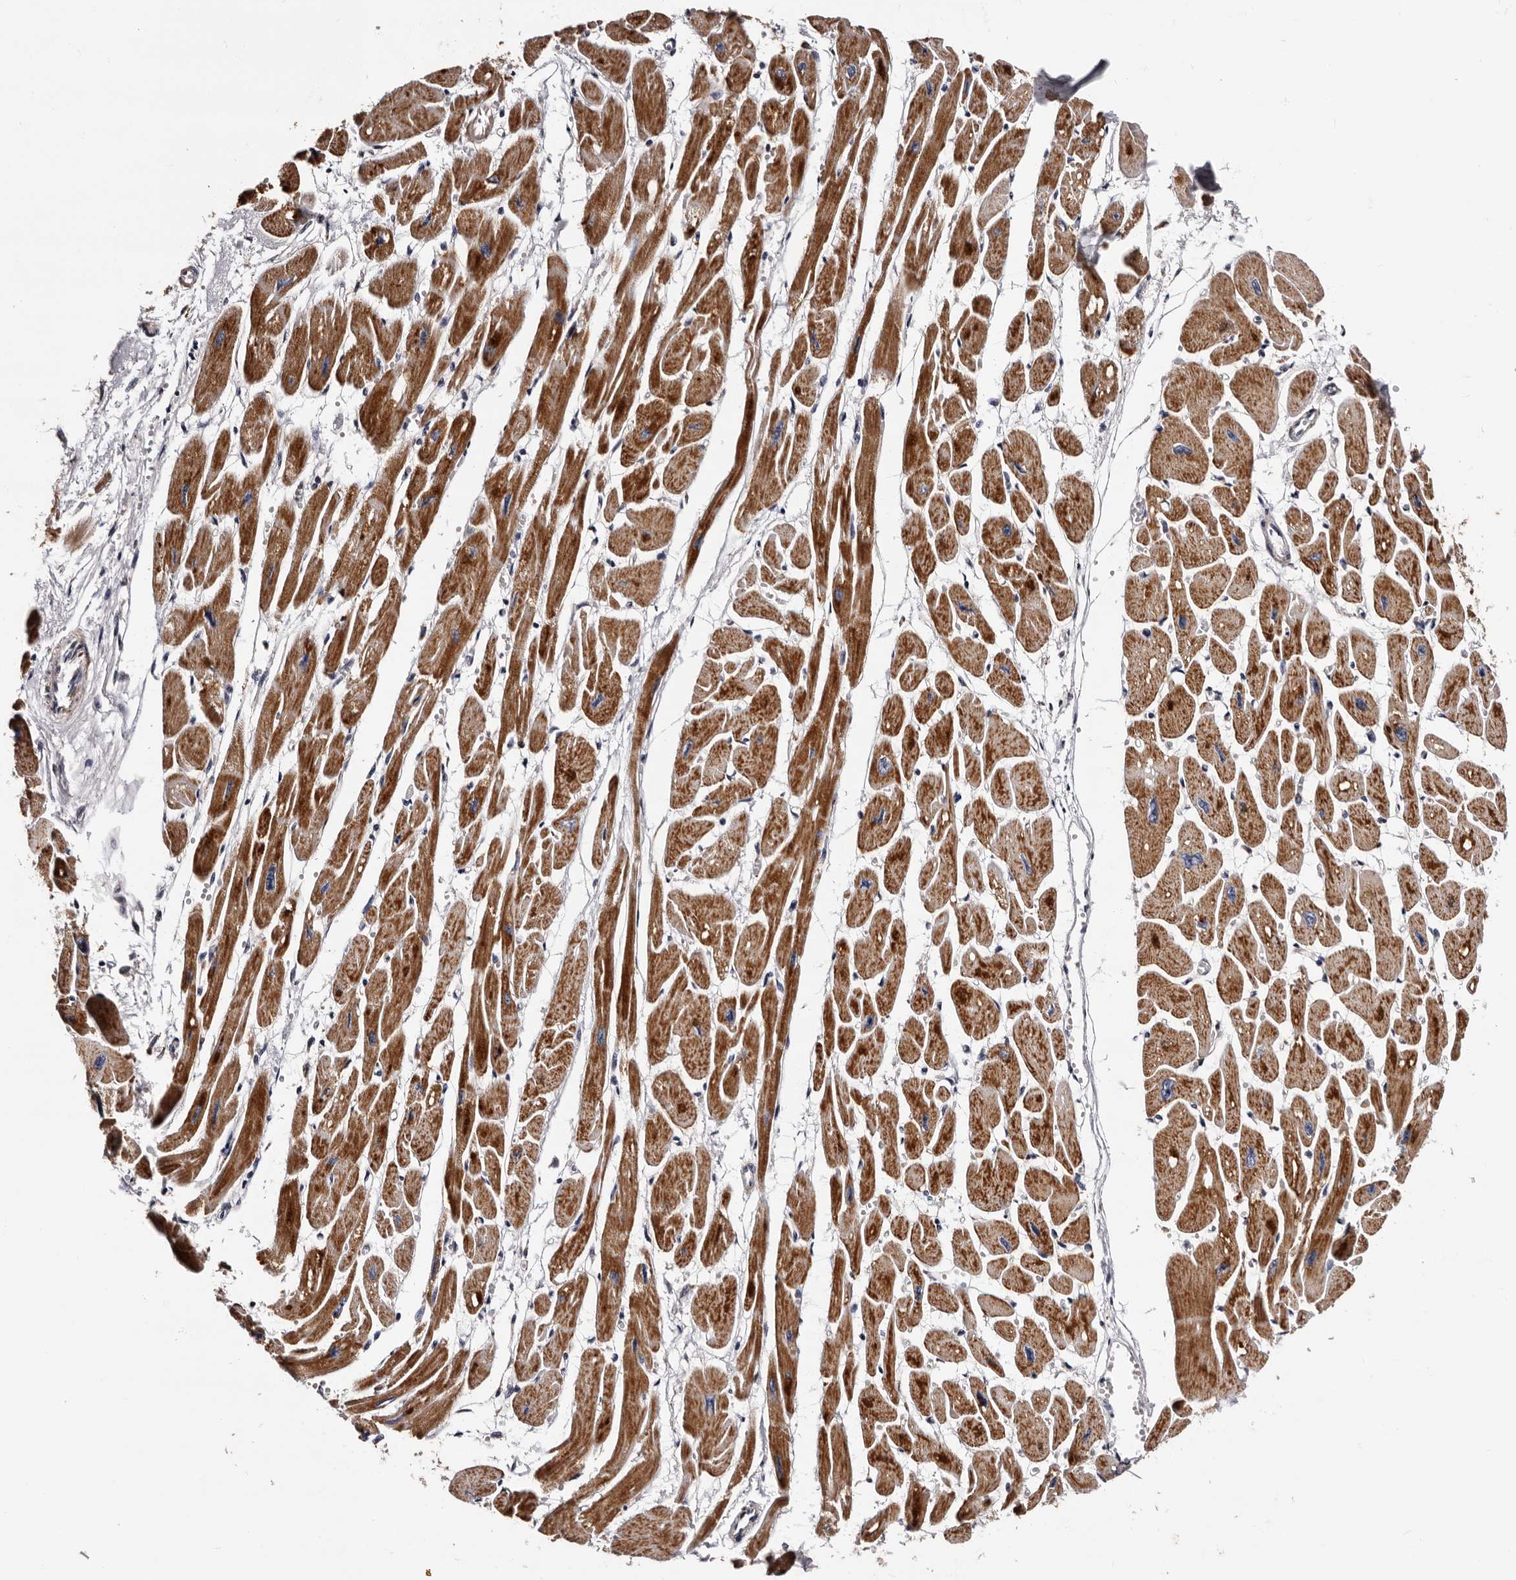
{"staining": {"intensity": "strong", "quantity": "25%-75%", "location": "cytoplasmic/membranous"}, "tissue": "heart muscle", "cell_type": "Cardiomyocytes", "image_type": "normal", "snomed": [{"axis": "morphology", "description": "Normal tissue, NOS"}, {"axis": "topography", "description": "Heart"}], "caption": "Immunohistochemistry staining of benign heart muscle, which demonstrates high levels of strong cytoplasmic/membranous staining in approximately 25%-75% of cardiomyocytes indicating strong cytoplasmic/membranous protein positivity. The staining was performed using DAB (brown) for protein detection and nuclei were counterstained in hematoxylin (blue).", "gene": "TAF4B", "patient": {"sex": "female", "age": 54}}